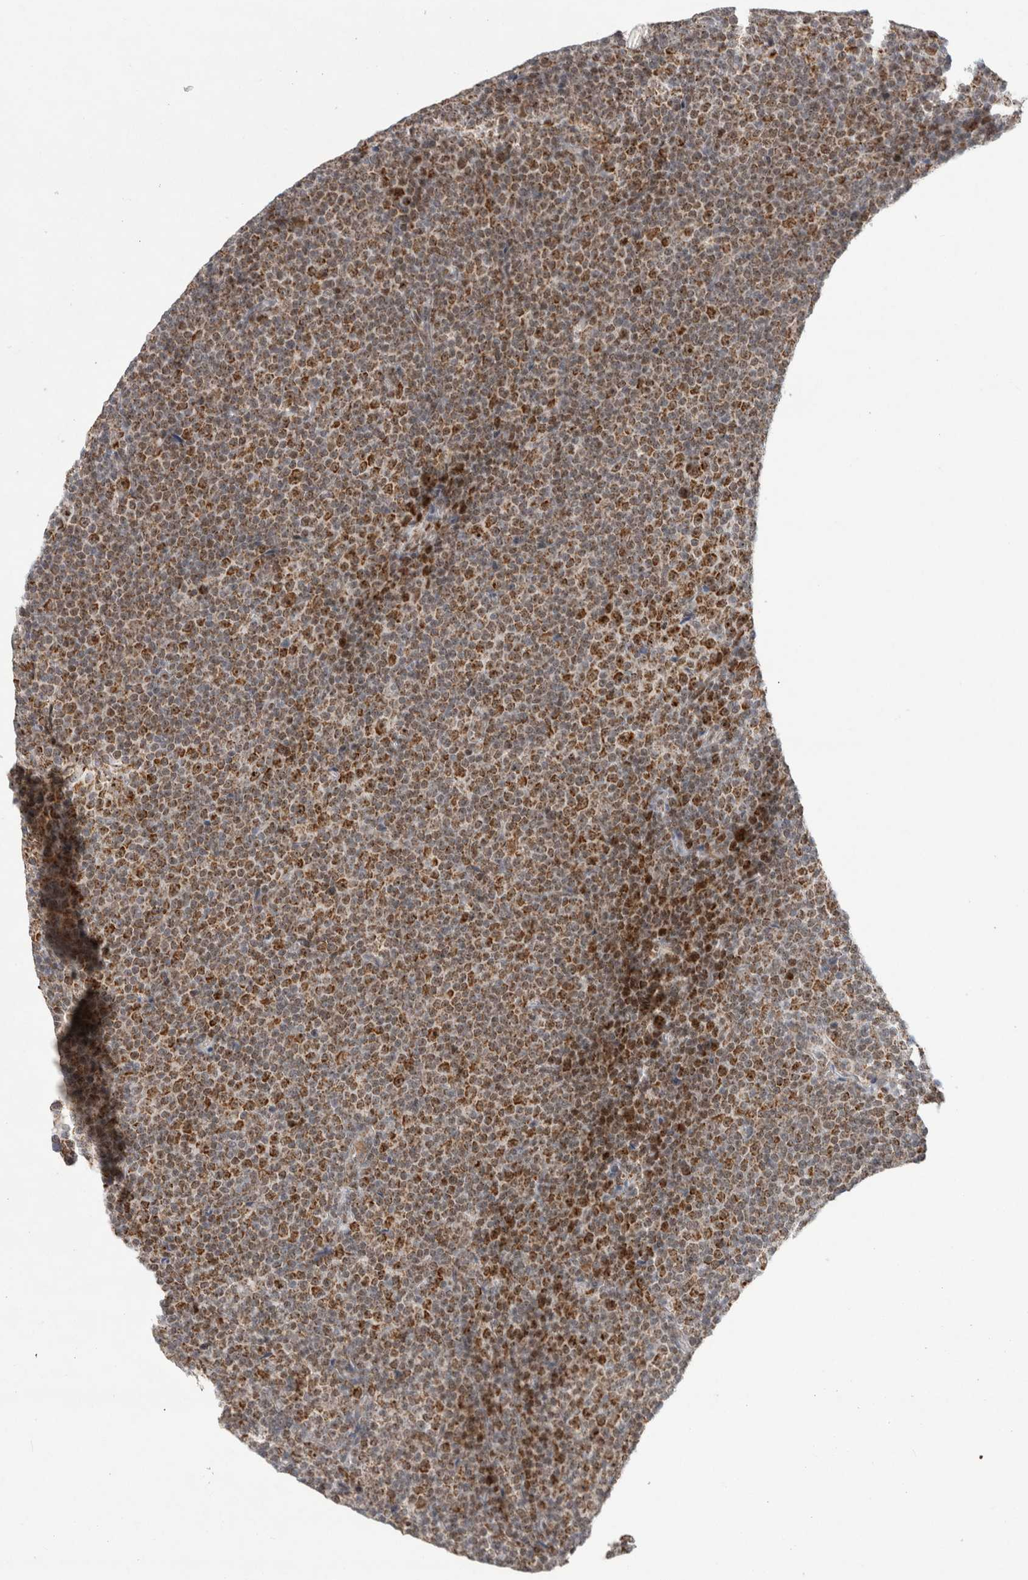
{"staining": {"intensity": "moderate", "quantity": "25%-75%", "location": "cytoplasmic/membranous,nuclear"}, "tissue": "lymphoma", "cell_type": "Tumor cells", "image_type": "cancer", "snomed": [{"axis": "morphology", "description": "Malignant lymphoma, non-Hodgkin's type, Low grade"}, {"axis": "topography", "description": "Lymph node"}], "caption": "A high-resolution micrograph shows immunohistochemistry staining of low-grade malignant lymphoma, non-Hodgkin's type, which exhibits moderate cytoplasmic/membranous and nuclear expression in about 25%-75% of tumor cells.", "gene": "MRPL37", "patient": {"sex": "female", "age": 67}}